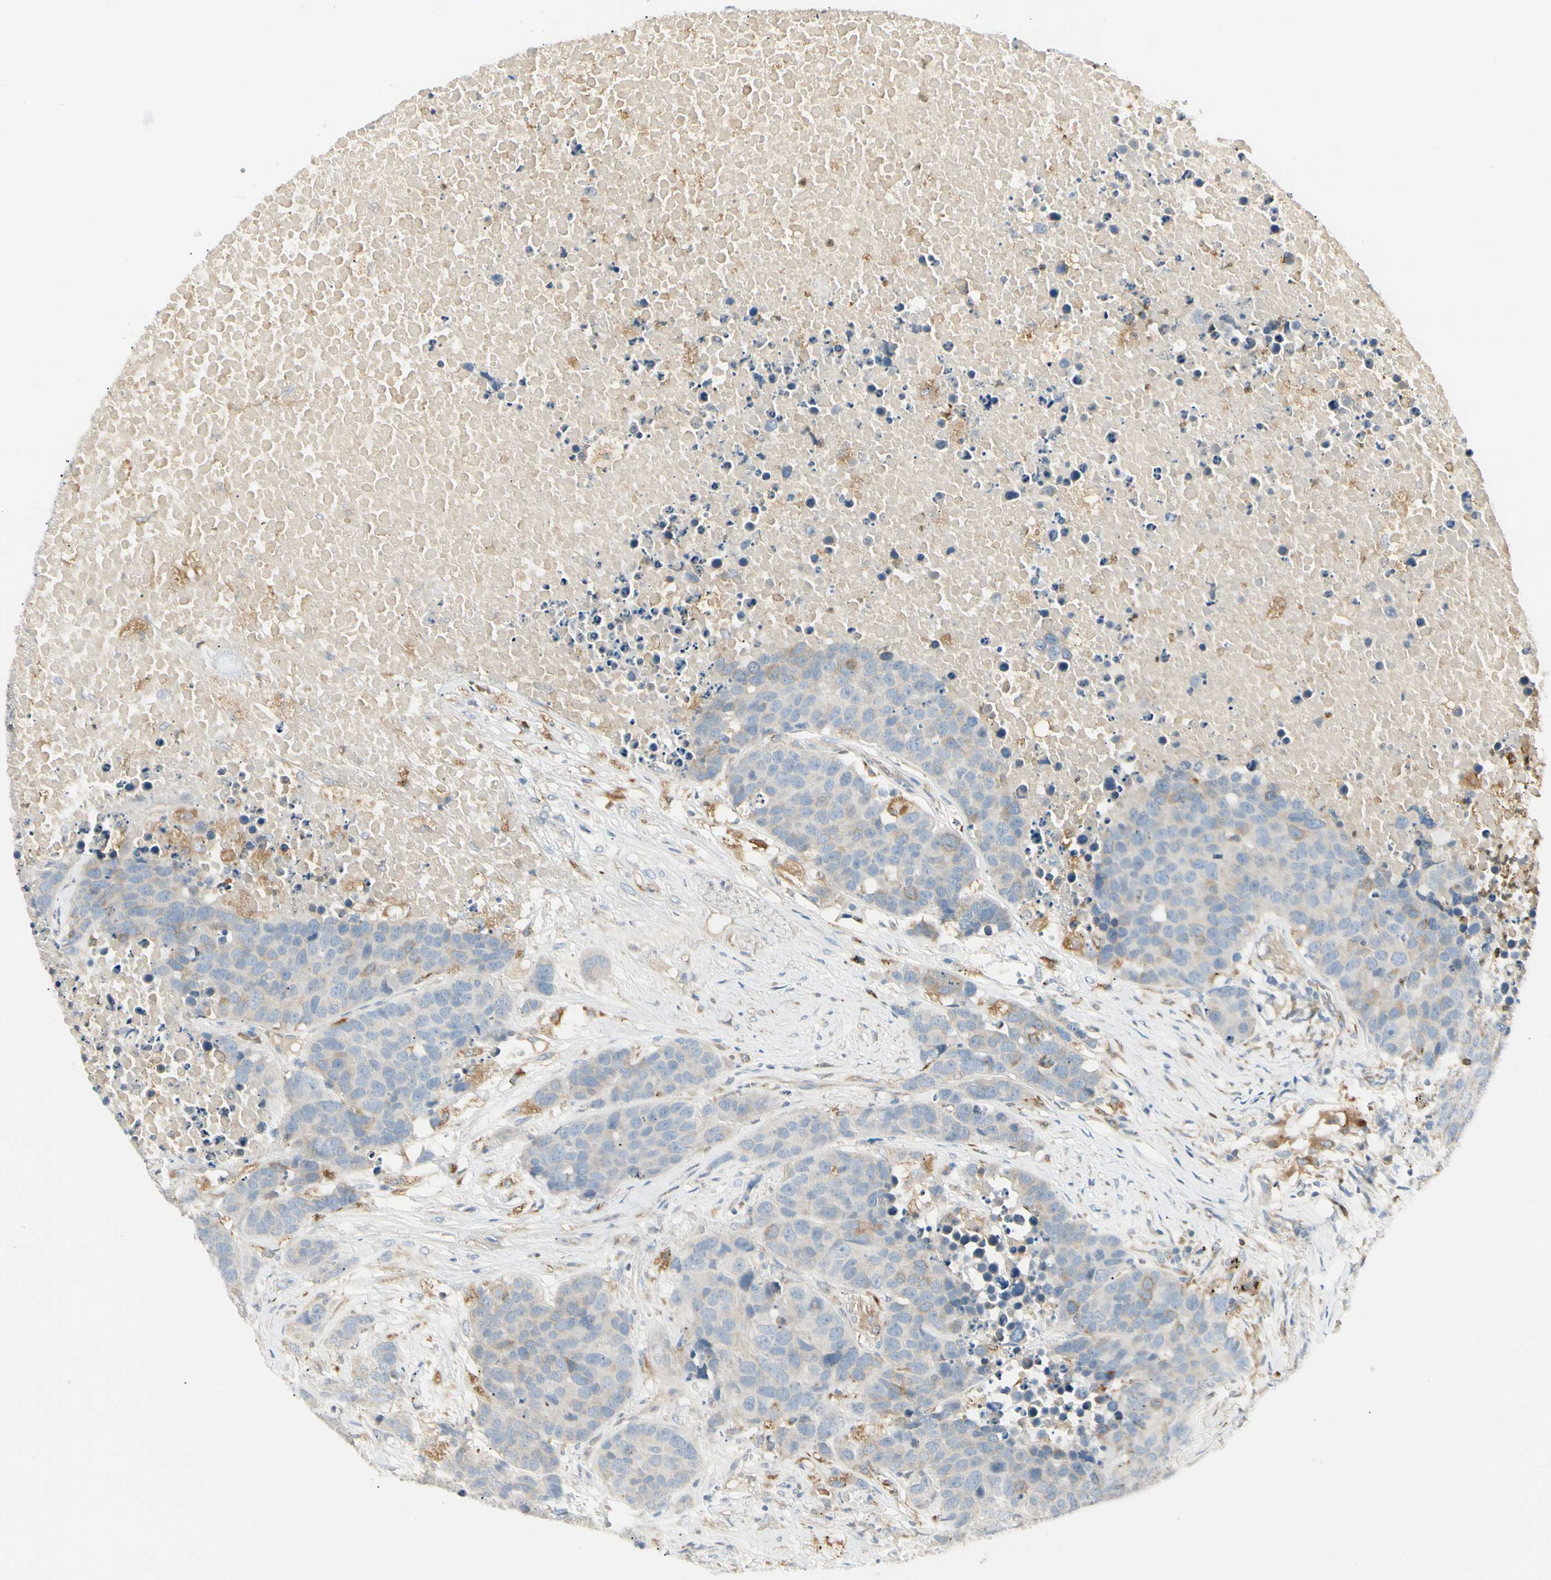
{"staining": {"intensity": "weak", "quantity": "<25%", "location": "cytoplasmic/membranous"}, "tissue": "carcinoid", "cell_type": "Tumor cells", "image_type": "cancer", "snomed": [{"axis": "morphology", "description": "Carcinoid, malignant, NOS"}, {"axis": "topography", "description": "Lung"}], "caption": "Immunohistochemistry (IHC) micrograph of neoplastic tissue: carcinoid (malignant) stained with DAB displays no significant protein expression in tumor cells.", "gene": "LPCAT2", "patient": {"sex": "male", "age": 60}}